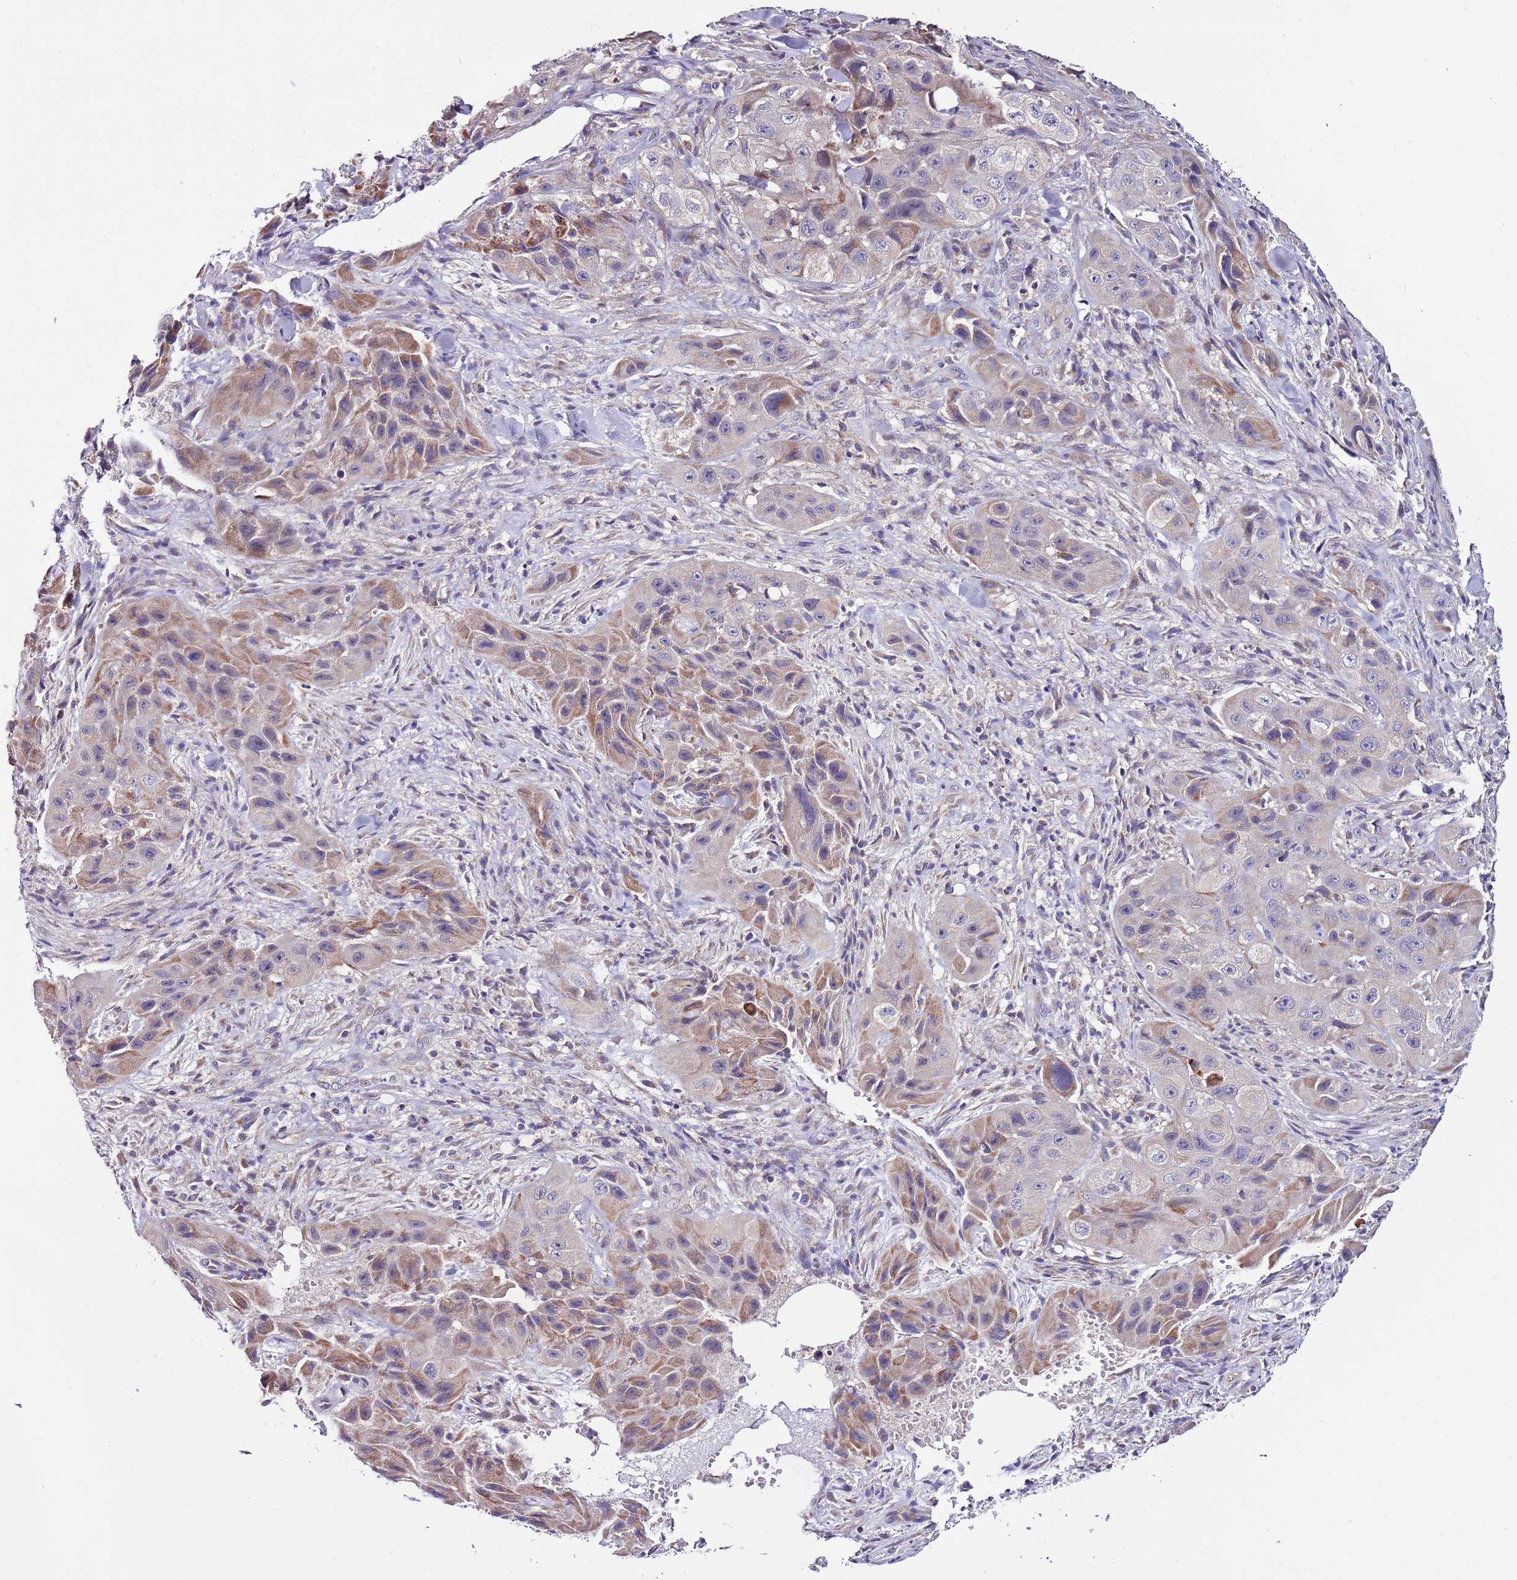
{"staining": {"intensity": "moderate", "quantity": "25%-75%", "location": "cytoplasmic/membranous"}, "tissue": "skin cancer", "cell_type": "Tumor cells", "image_type": "cancer", "snomed": [{"axis": "morphology", "description": "Squamous cell carcinoma, NOS"}, {"axis": "topography", "description": "Skin"}, {"axis": "topography", "description": "Subcutis"}], "caption": "A micrograph of skin cancer stained for a protein displays moderate cytoplasmic/membranous brown staining in tumor cells.", "gene": "SMG1", "patient": {"sex": "male", "age": 73}}